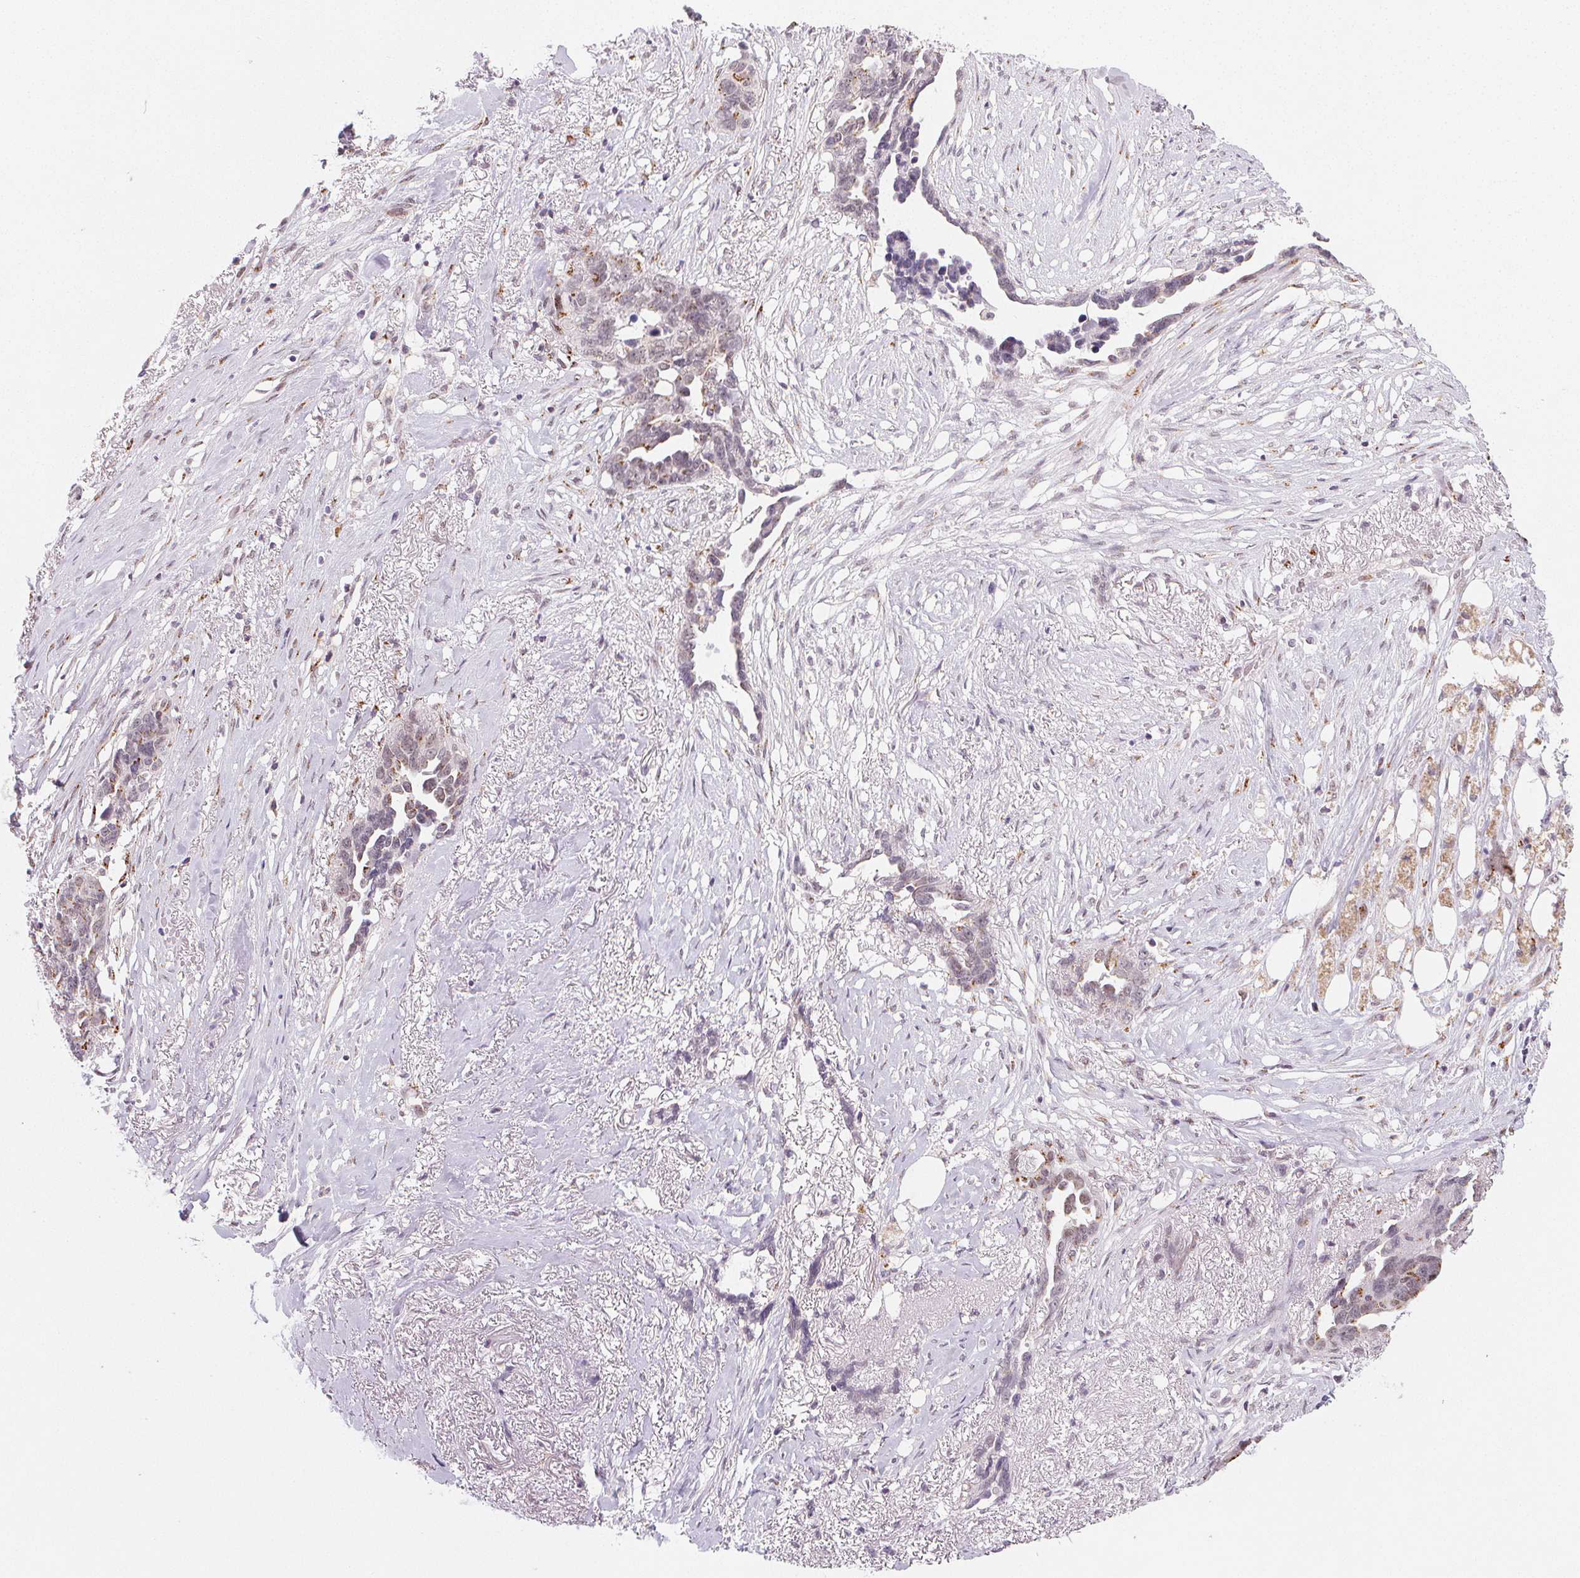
{"staining": {"intensity": "weak", "quantity": "25%-75%", "location": "cytoplasmic/membranous"}, "tissue": "ovarian cancer", "cell_type": "Tumor cells", "image_type": "cancer", "snomed": [{"axis": "morphology", "description": "Cystadenocarcinoma, serous, NOS"}, {"axis": "topography", "description": "Ovary"}], "caption": "Immunohistochemical staining of serous cystadenocarcinoma (ovarian) displays weak cytoplasmic/membranous protein staining in about 25%-75% of tumor cells.", "gene": "RAB22A", "patient": {"sex": "female", "age": 69}}